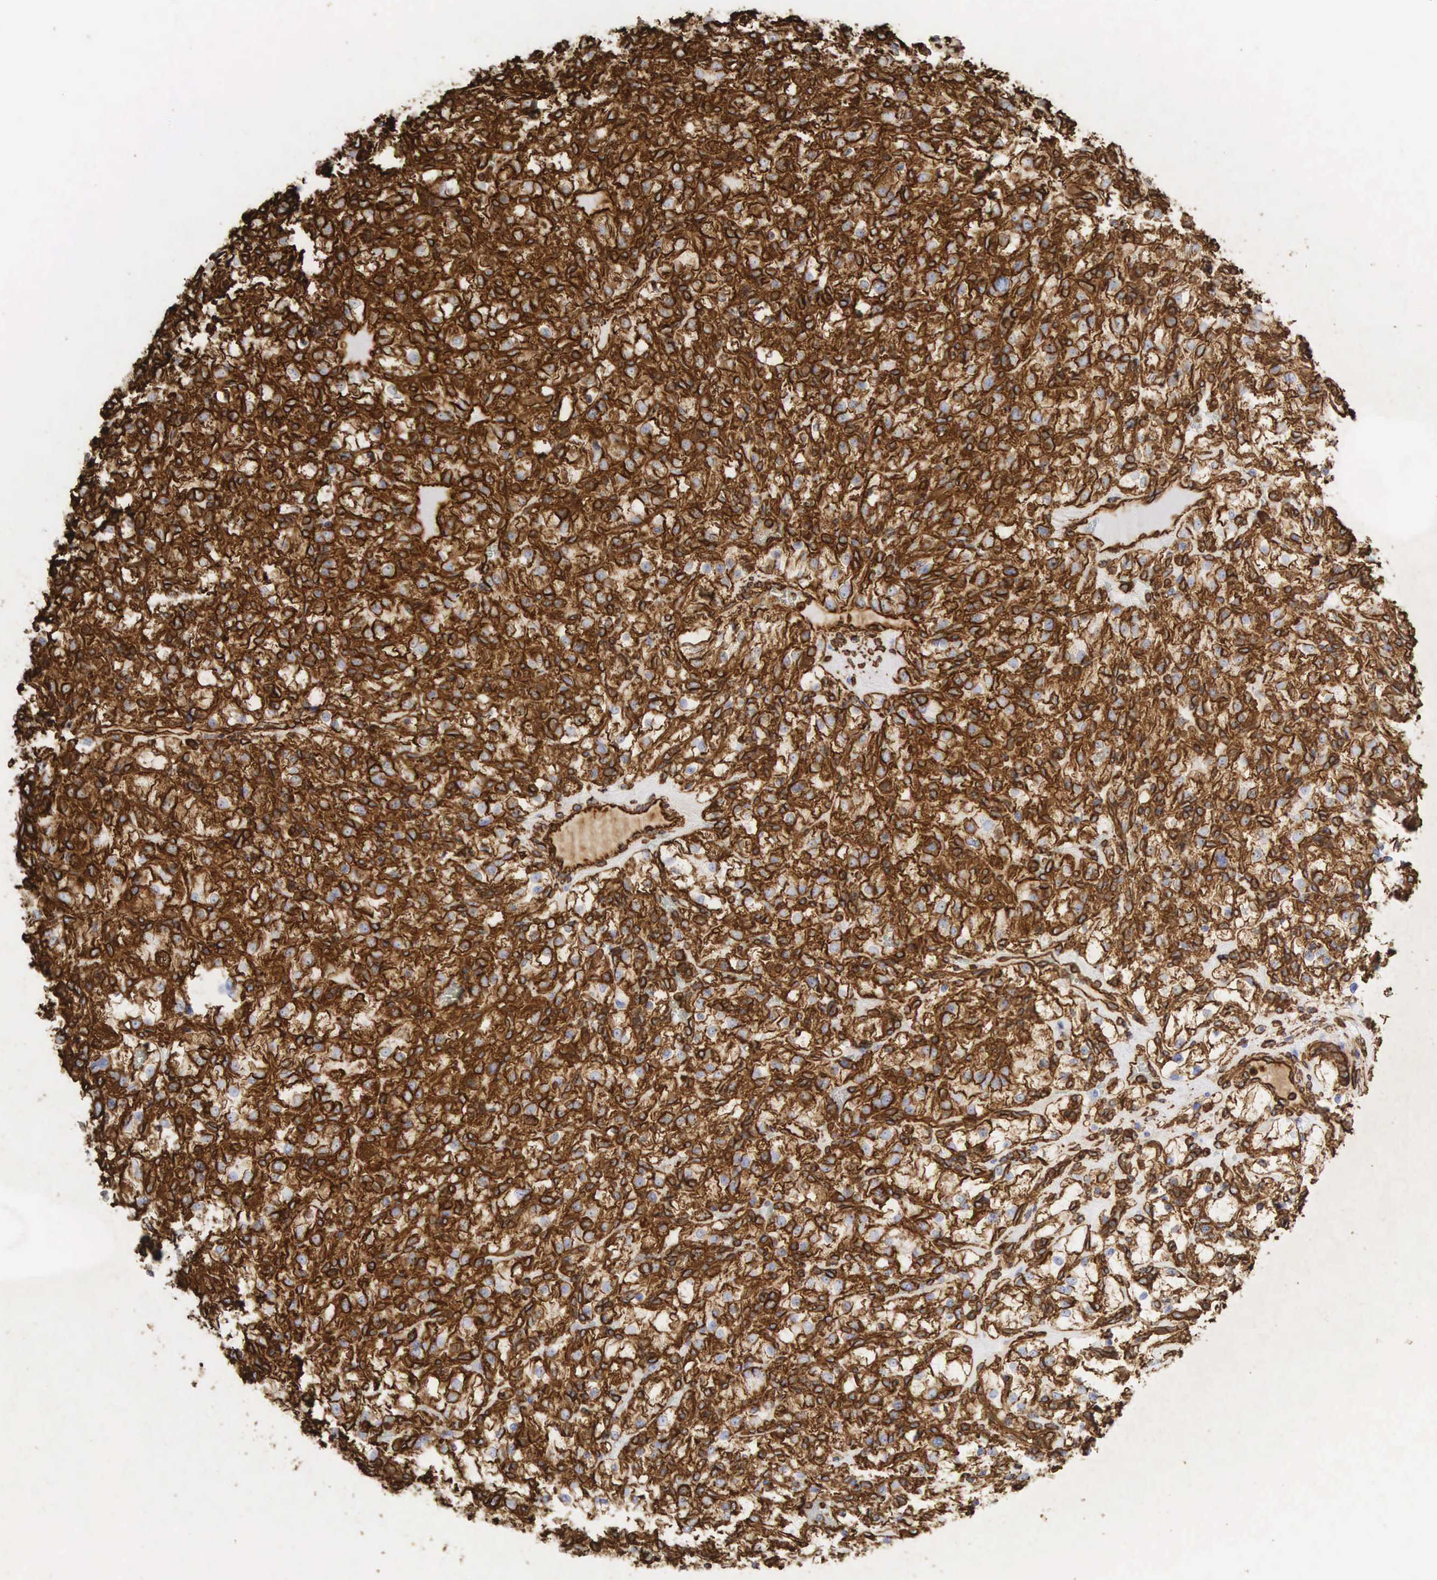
{"staining": {"intensity": "strong", "quantity": ">75%", "location": "cytoplasmic/membranous"}, "tissue": "renal cancer", "cell_type": "Tumor cells", "image_type": "cancer", "snomed": [{"axis": "morphology", "description": "Adenocarcinoma, NOS"}, {"axis": "topography", "description": "Kidney"}], "caption": "Protein expression by immunohistochemistry (IHC) reveals strong cytoplasmic/membranous staining in approximately >75% of tumor cells in renal cancer (adenocarcinoma).", "gene": "VIM", "patient": {"sex": "female", "age": 83}}